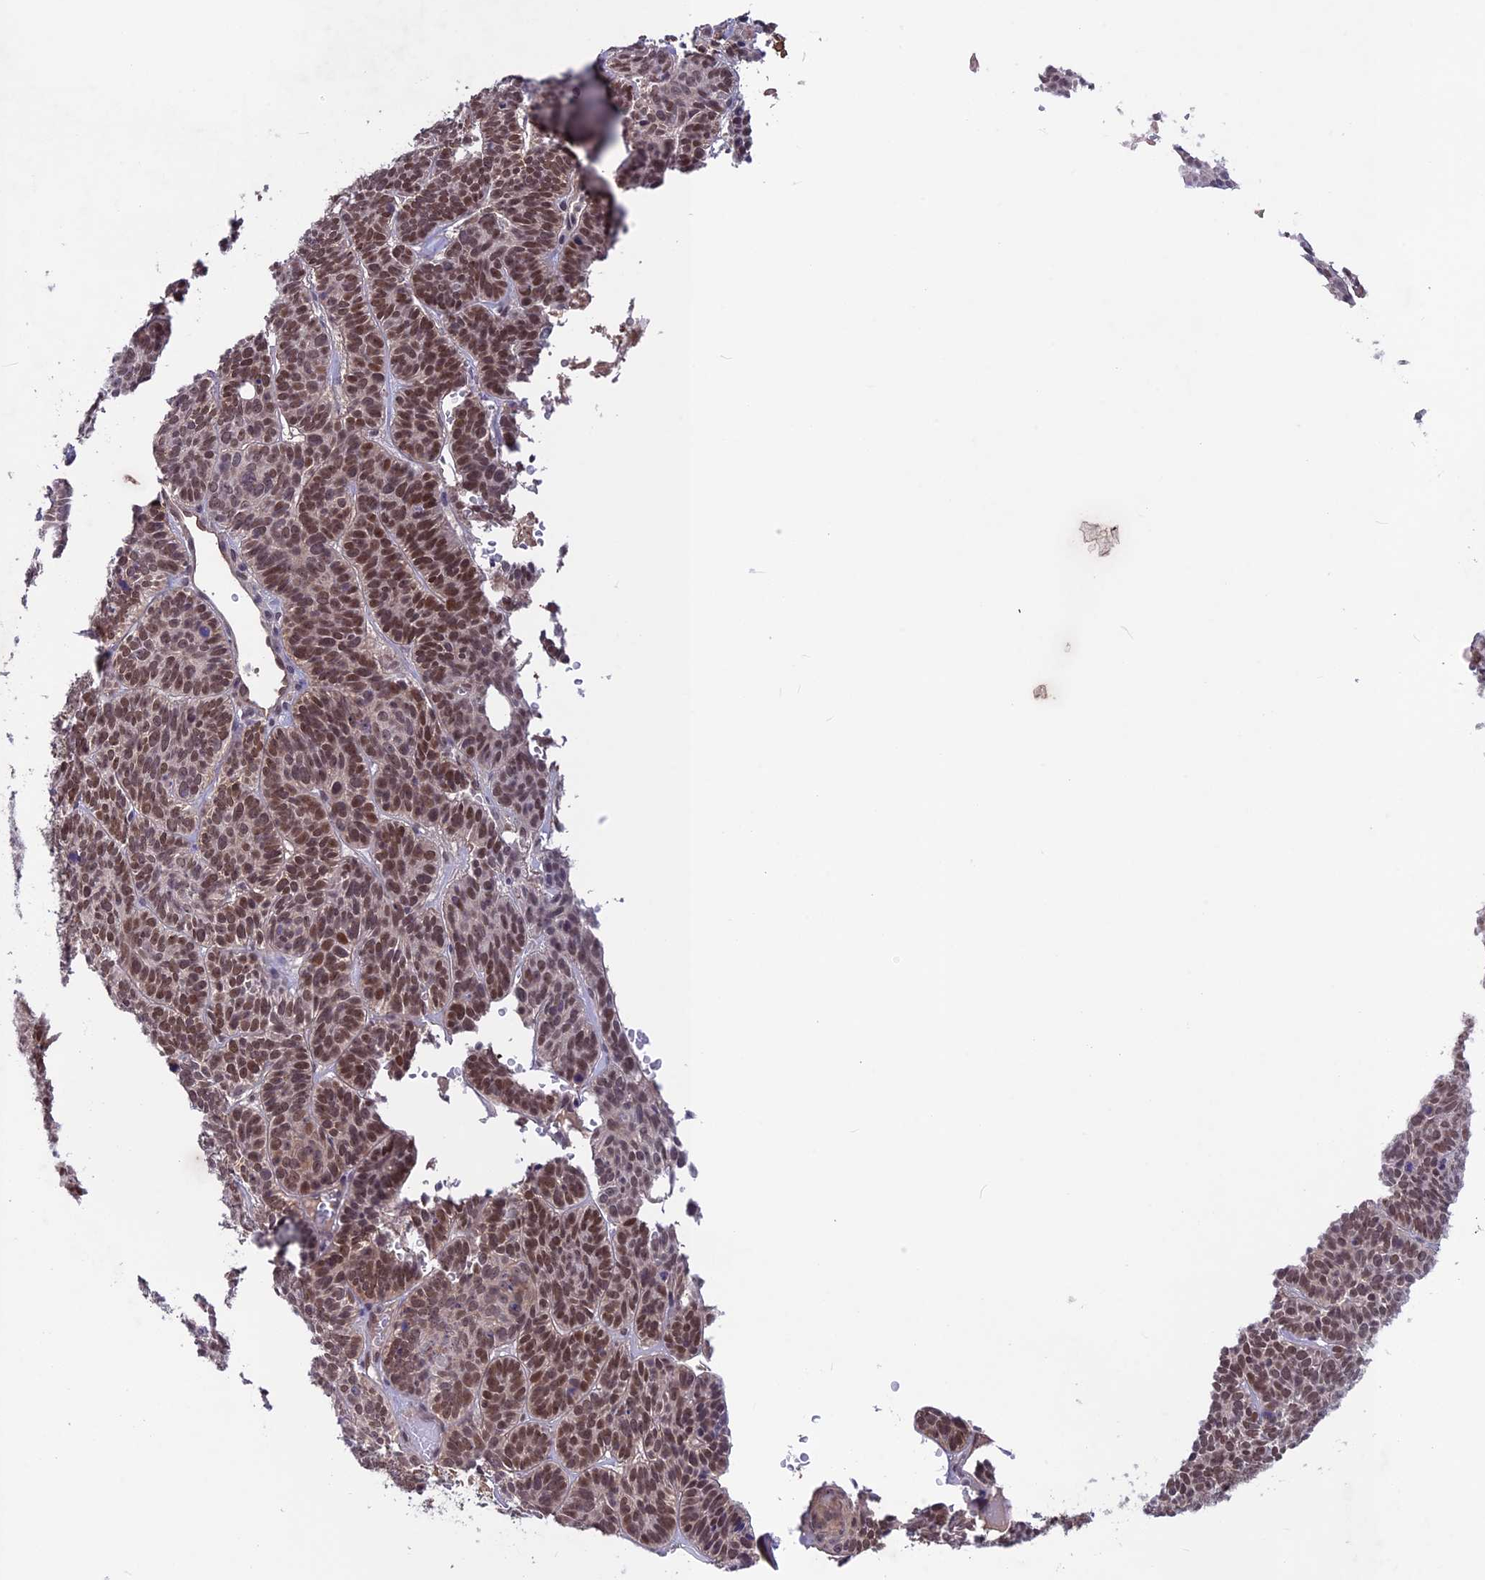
{"staining": {"intensity": "moderate", "quantity": ">75%", "location": "nuclear"}, "tissue": "skin cancer", "cell_type": "Tumor cells", "image_type": "cancer", "snomed": [{"axis": "morphology", "description": "Basal cell carcinoma"}, {"axis": "topography", "description": "Skin"}], "caption": "High-magnification brightfield microscopy of skin basal cell carcinoma stained with DAB (brown) and counterstained with hematoxylin (blue). tumor cells exhibit moderate nuclear positivity is seen in about>75% of cells.", "gene": "FKBPL", "patient": {"sex": "male", "age": 85}}